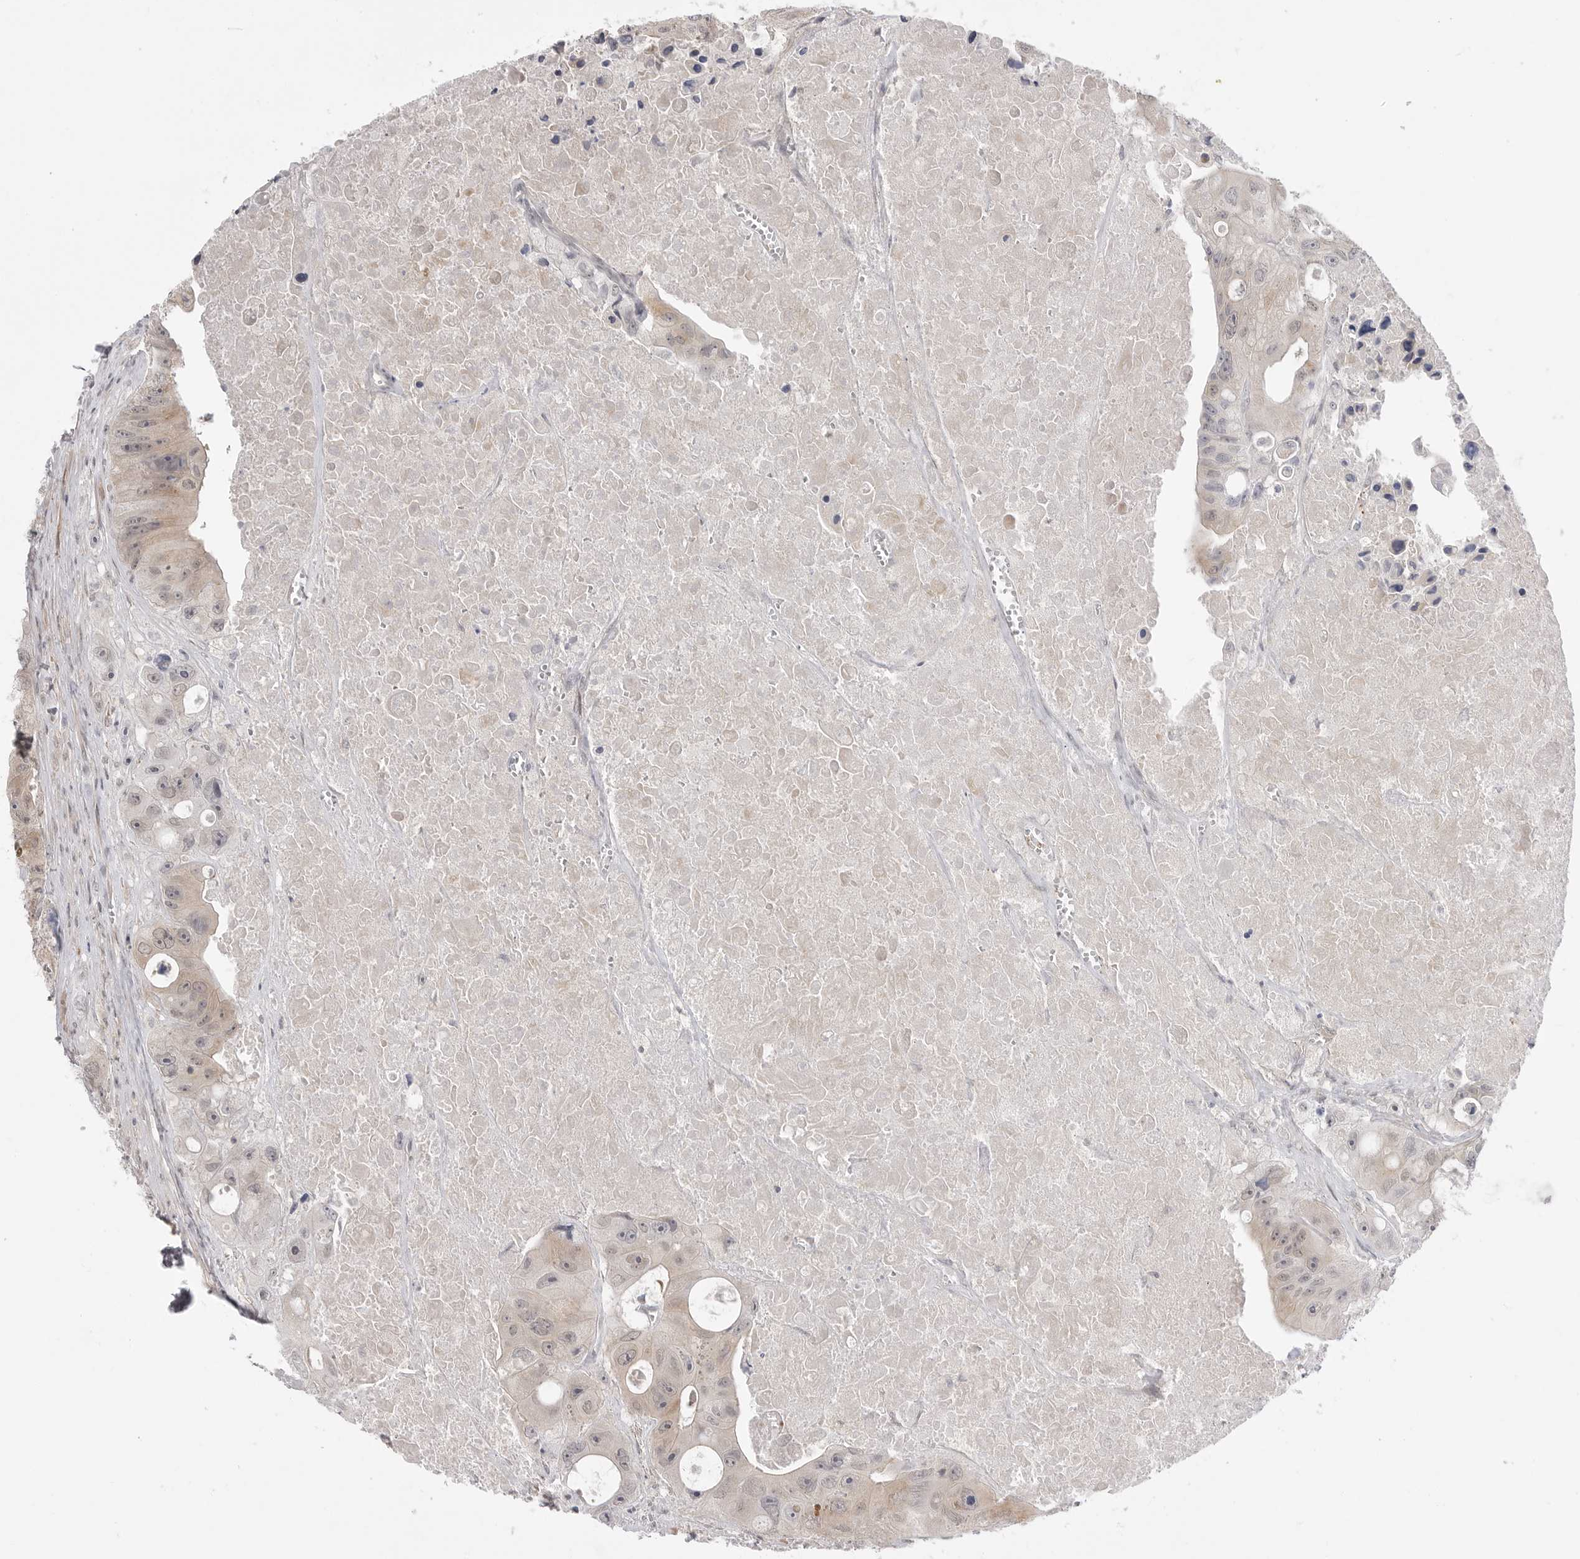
{"staining": {"intensity": "moderate", "quantity": ">75%", "location": "cytoplasmic/membranous"}, "tissue": "colorectal cancer", "cell_type": "Tumor cells", "image_type": "cancer", "snomed": [{"axis": "morphology", "description": "Adenocarcinoma, NOS"}, {"axis": "topography", "description": "Colon"}], "caption": "A photomicrograph of human colorectal cancer (adenocarcinoma) stained for a protein reveals moderate cytoplasmic/membranous brown staining in tumor cells. Using DAB (3,3'-diaminobenzidine) (brown) and hematoxylin (blue) stains, captured at high magnification using brightfield microscopy.", "gene": "GGT6", "patient": {"sex": "female", "age": 46}}